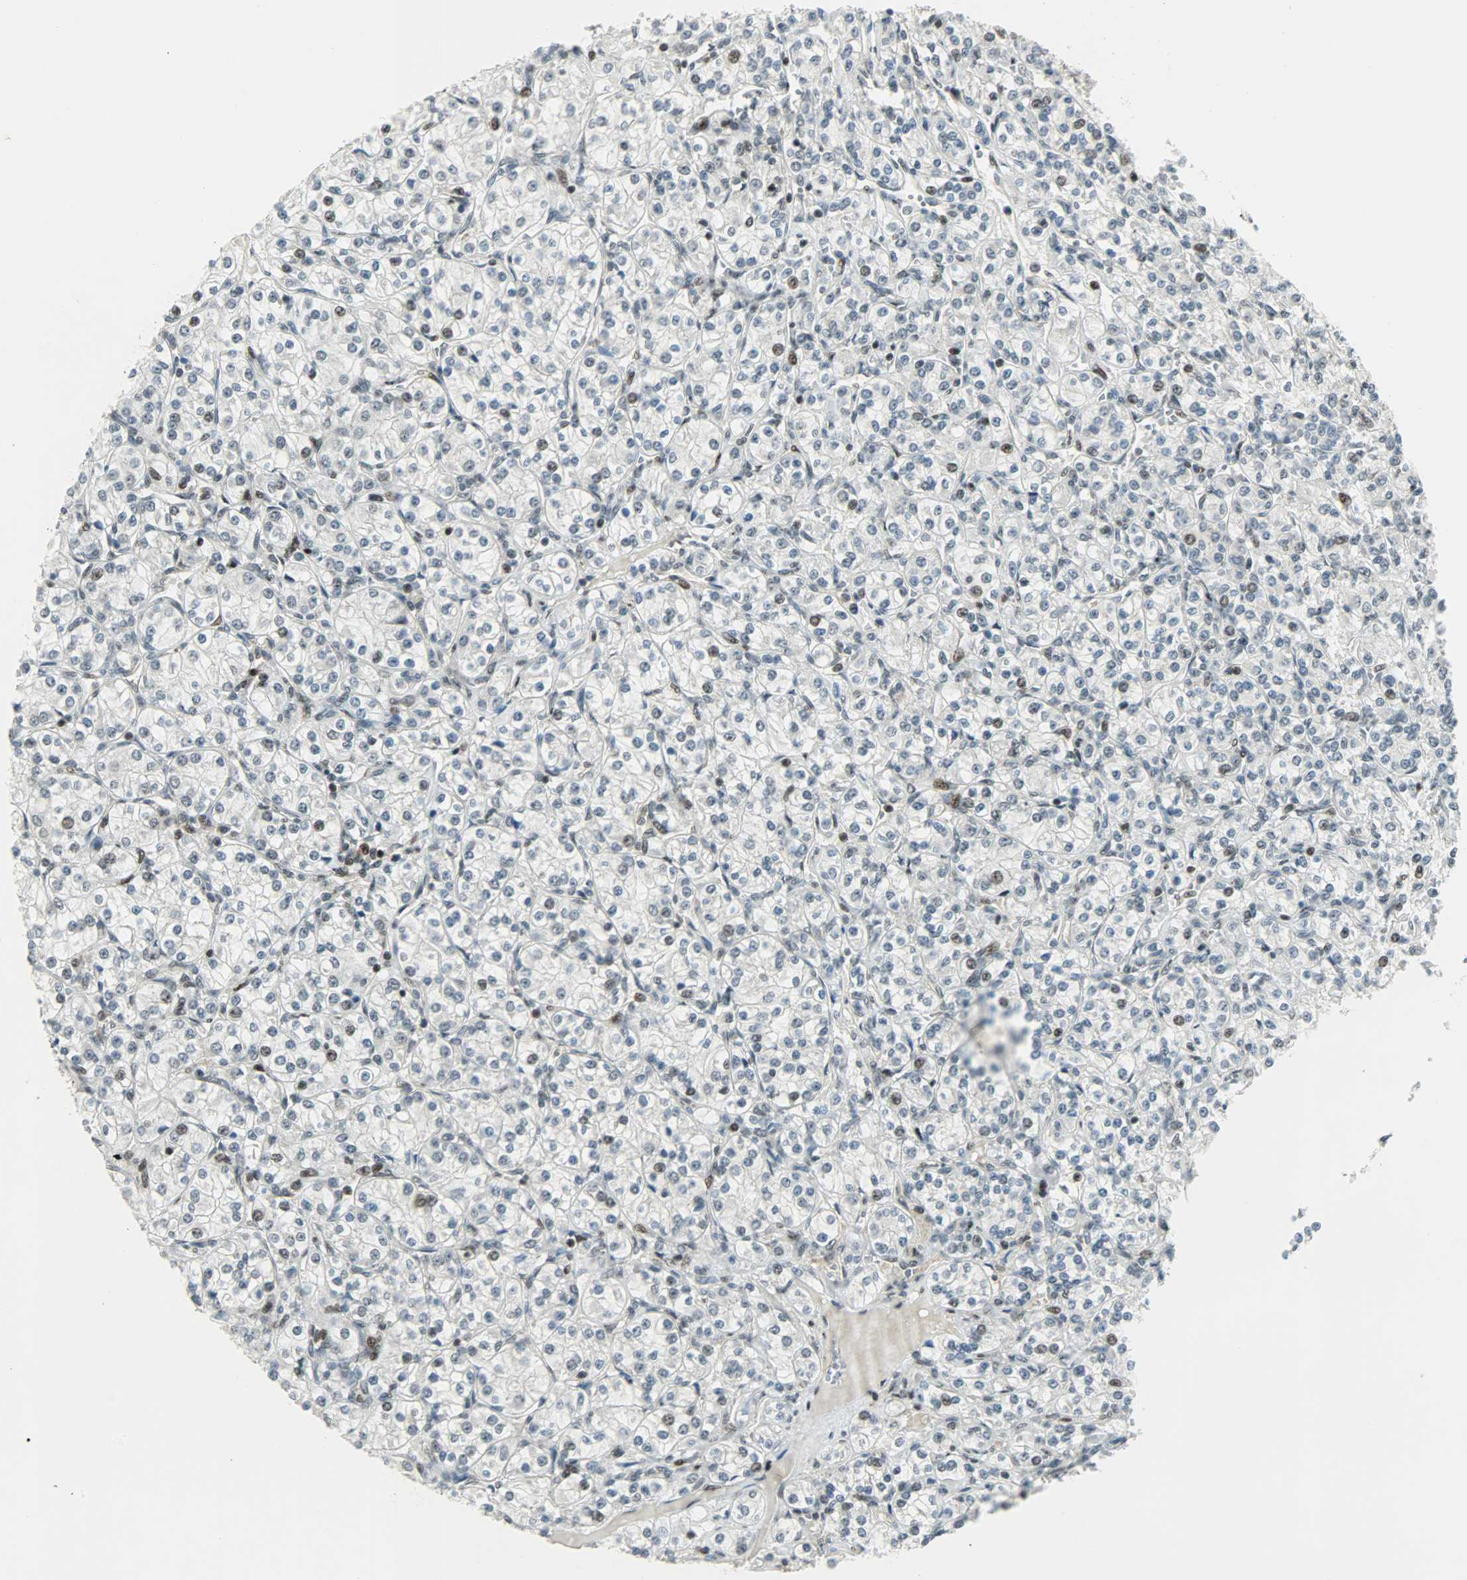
{"staining": {"intensity": "weak", "quantity": "<25%", "location": "nuclear"}, "tissue": "renal cancer", "cell_type": "Tumor cells", "image_type": "cancer", "snomed": [{"axis": "morphology", "description": "Adenocarcinoma, NOS"}, {"axis": "topography", "description": "Kidney"}], "caption": "Immunohistochemistry image of adenocarcinoma (renal) stained for a protein (brown), which exhibits no positivity in tumor cells.", "gene": "IL15", "patient": {"sex": "male", "age": 77}}